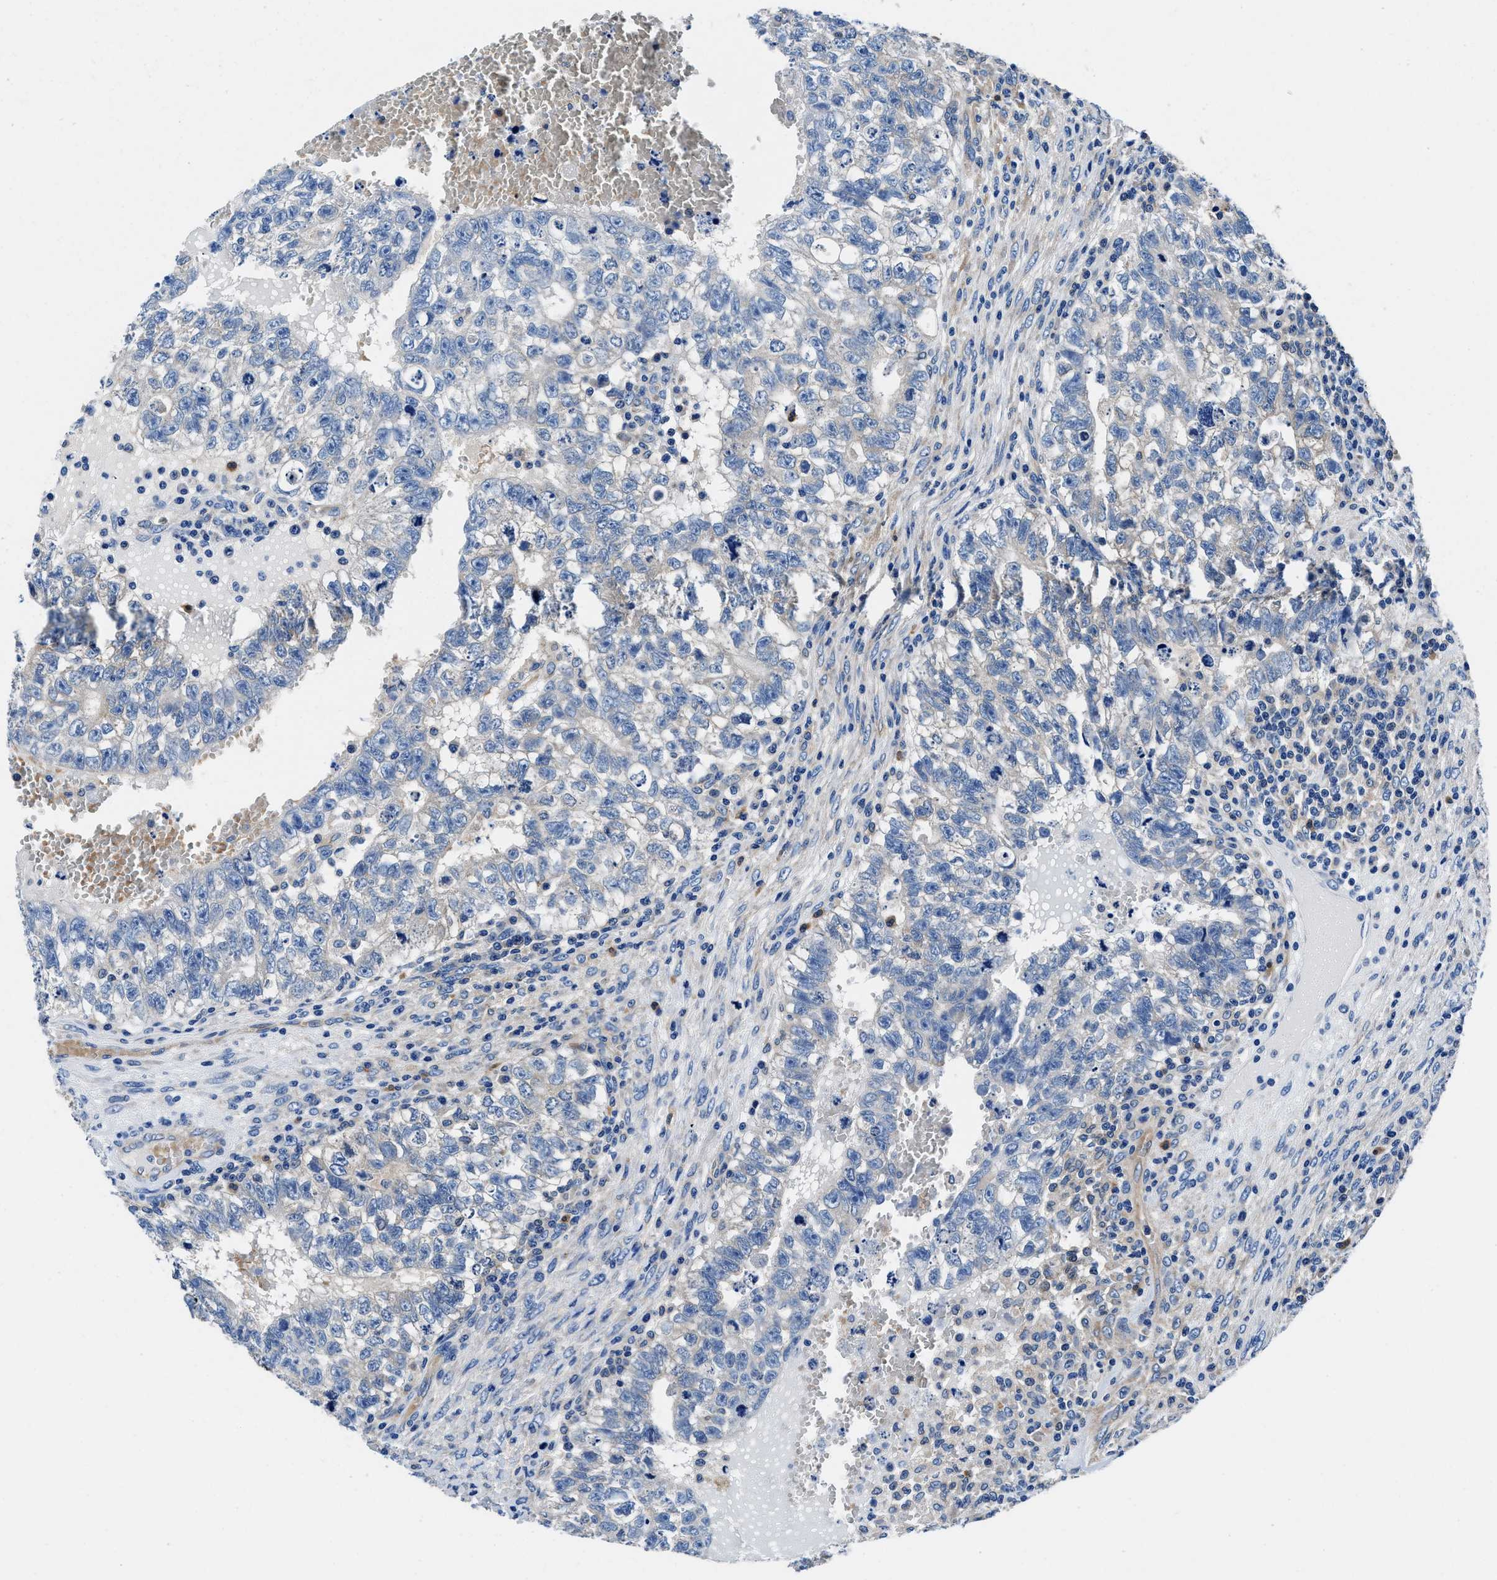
{"staining": {"intensity": "negative", "quantity": "none", "location": "none"}, "tissue": "testis cancer", "cell_type": "Tumor cells", "image_type": "cancer", "snomed": [{"axis": "morphology", "description": "Seminoma, NOS"}, {"axis": "morphology", "description": "Carcinoma, Embryonal, NOS"}, {"axis": "topography", "description": "Testis"}], "caption": "Immunohistochemical staining of testis cancer (seminoma) reveals no significant positivity in tumor cells.", "gene": "NEU1", "patient": {"sex": "male", "age": 38}}